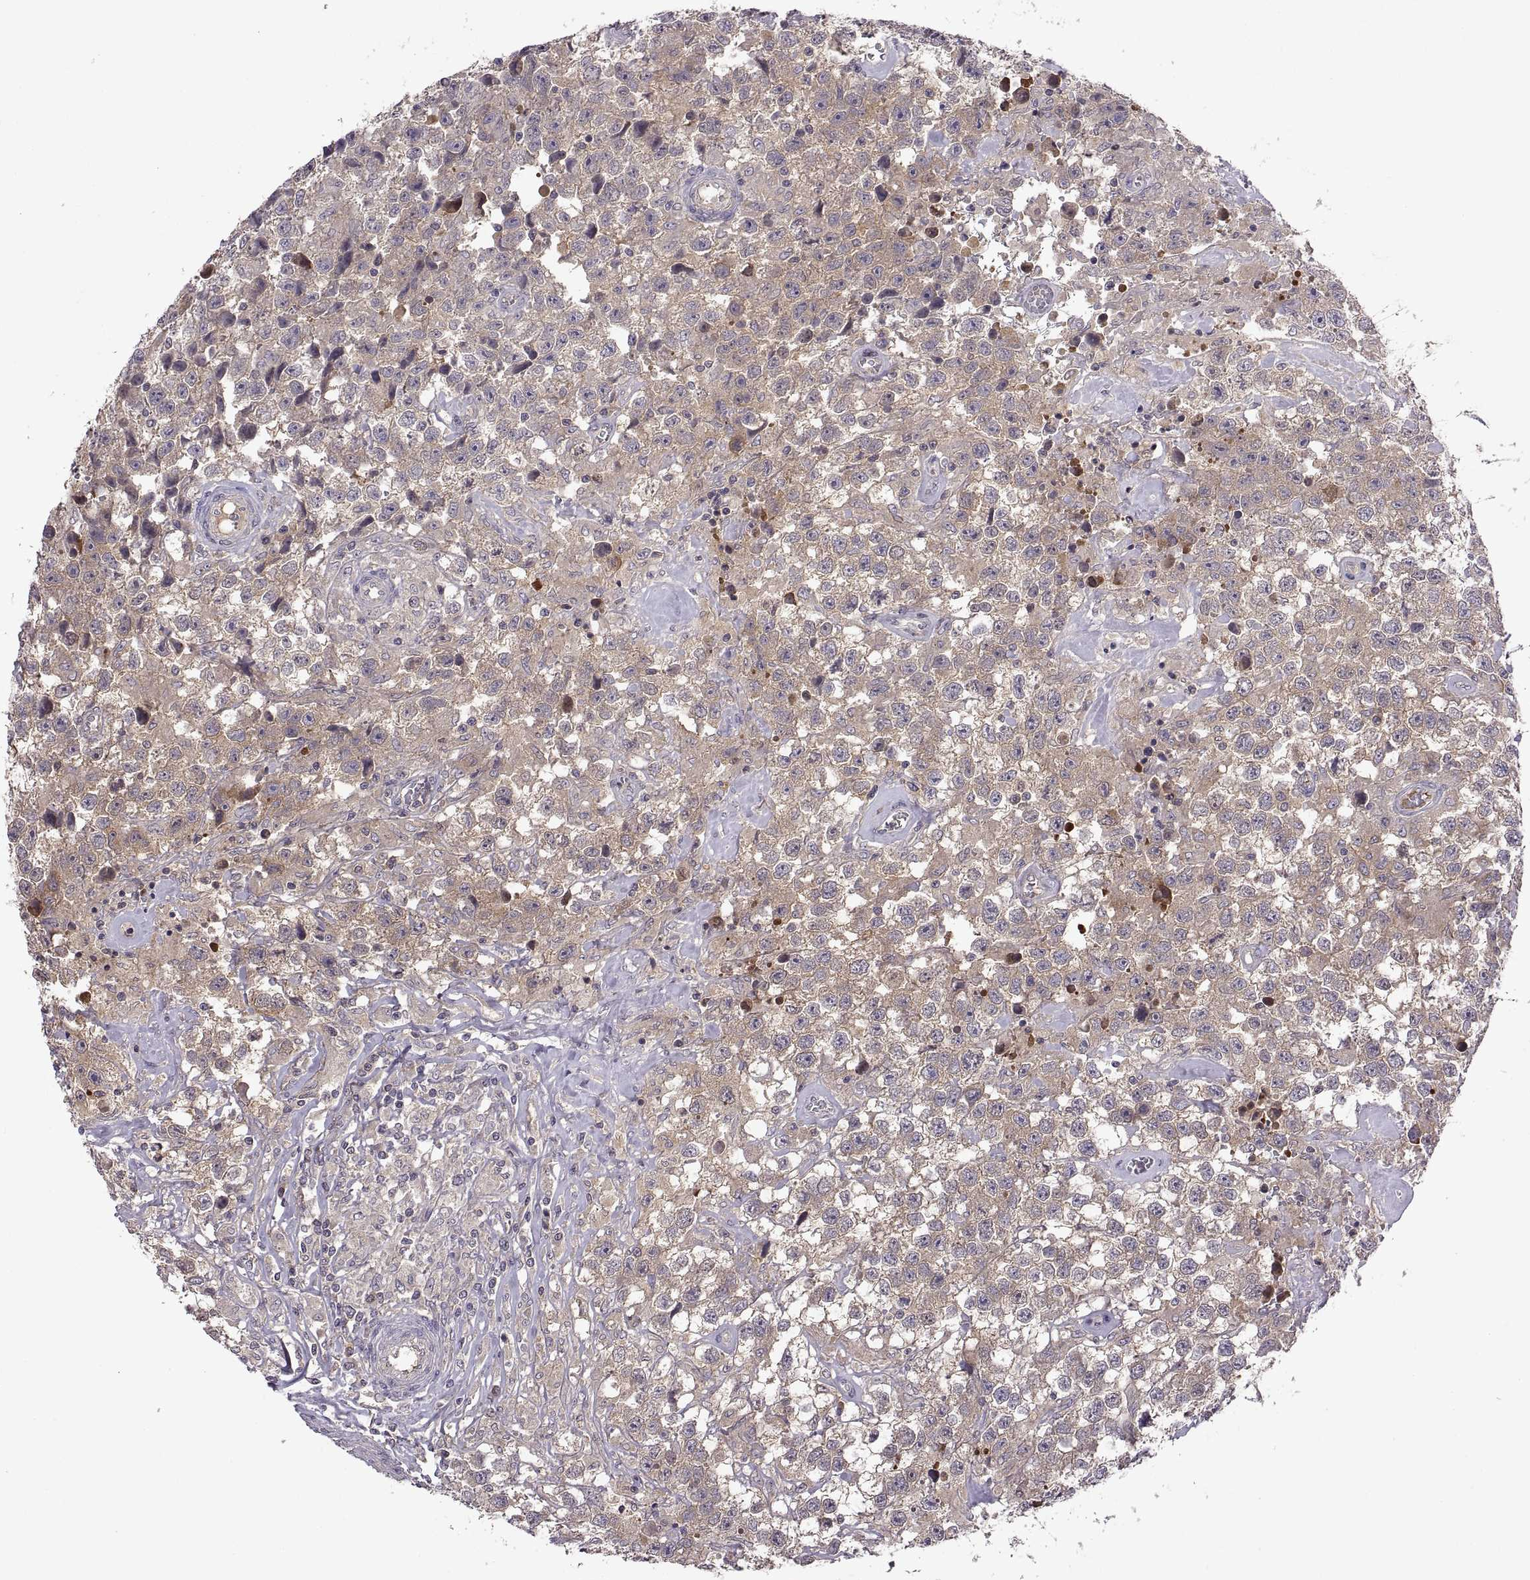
{"staining": {"intensity": "weak", "quantity": "25%-75%", "location": "cytoplasmic/membranous"}, "tissue": "testis cancer", "cell_type": "Tumor cells", "image_type": "cancer", "snomed": [{"axis": "morphology", "description": "Seminoma, NOS"}, {"axis": "topography", "description": "Testis"}], "caption": "IHC histopathology image of neoplastic tissue: human testis seminoma stained using immunohistochemistry (IHC) exhibits low levels of weak protein expression localized specifically in the cytoplasmic/membranous of tumor cells, appearing as a cytoplasmic/membranous brown color.", "gene": "NMNAT2", "patient": {"sex": "male", "age": 43}}